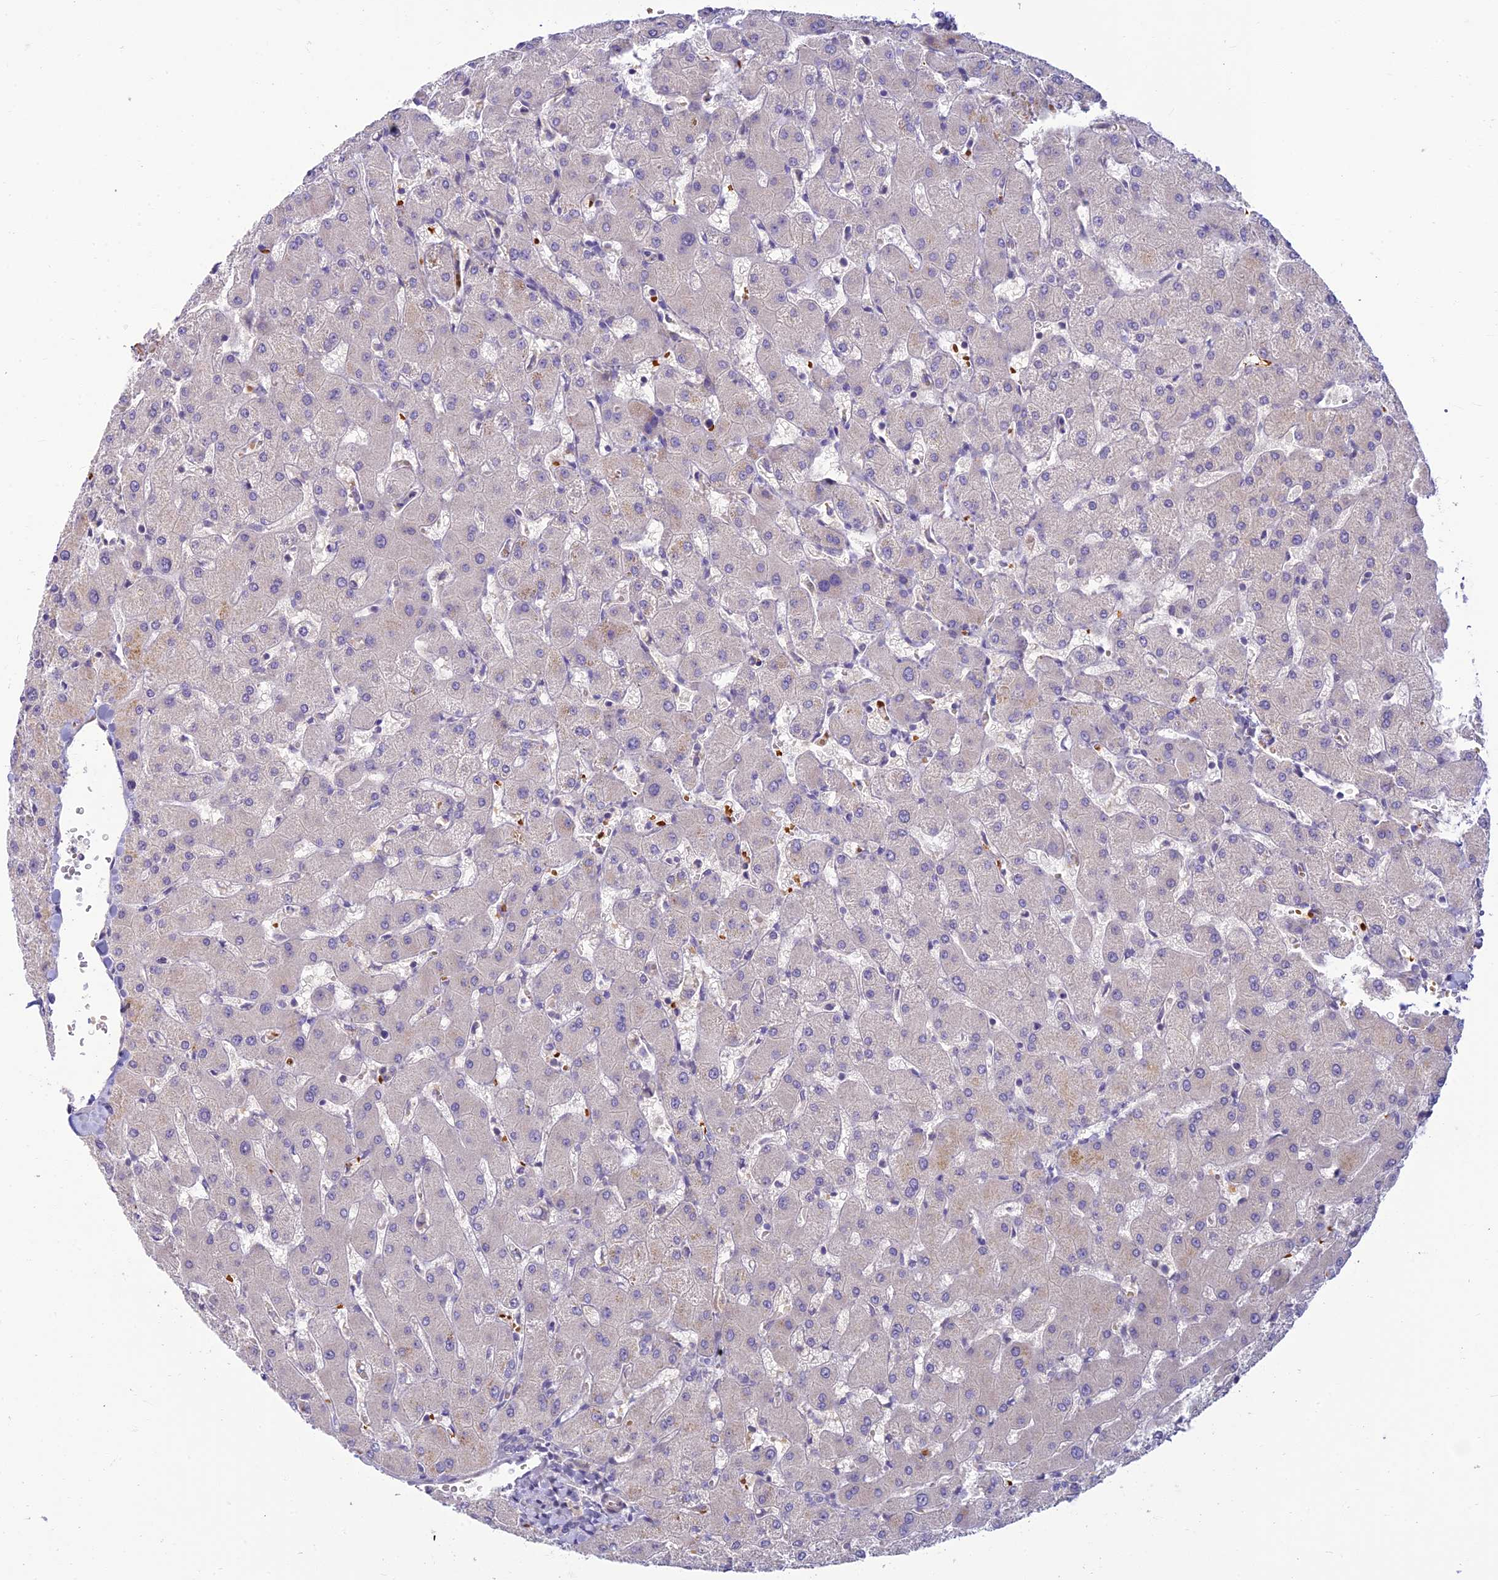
{"staining": {"intensity": "negative", "quantity": "none", "location": "none"}, "tissue": "liver", "cell_type": "Cholangiocytes", "image_type": "normal", "snomed": [{"axis": "morphology", "description": "Normal tissue, NOS"}, {"axis": "topography", "description": "Liver"}], "caption": "A micrograph of liver stained for a protein demonstrates no brown staining in cholangiocytes. (Stains: DAB immunohistochemistry (IHC) with hematoxylin counter stain, Microscopy: brightfield microscopy at high magnification).", "gene": "CLIP4", "patient": {"sex": "female", "age": 63}}